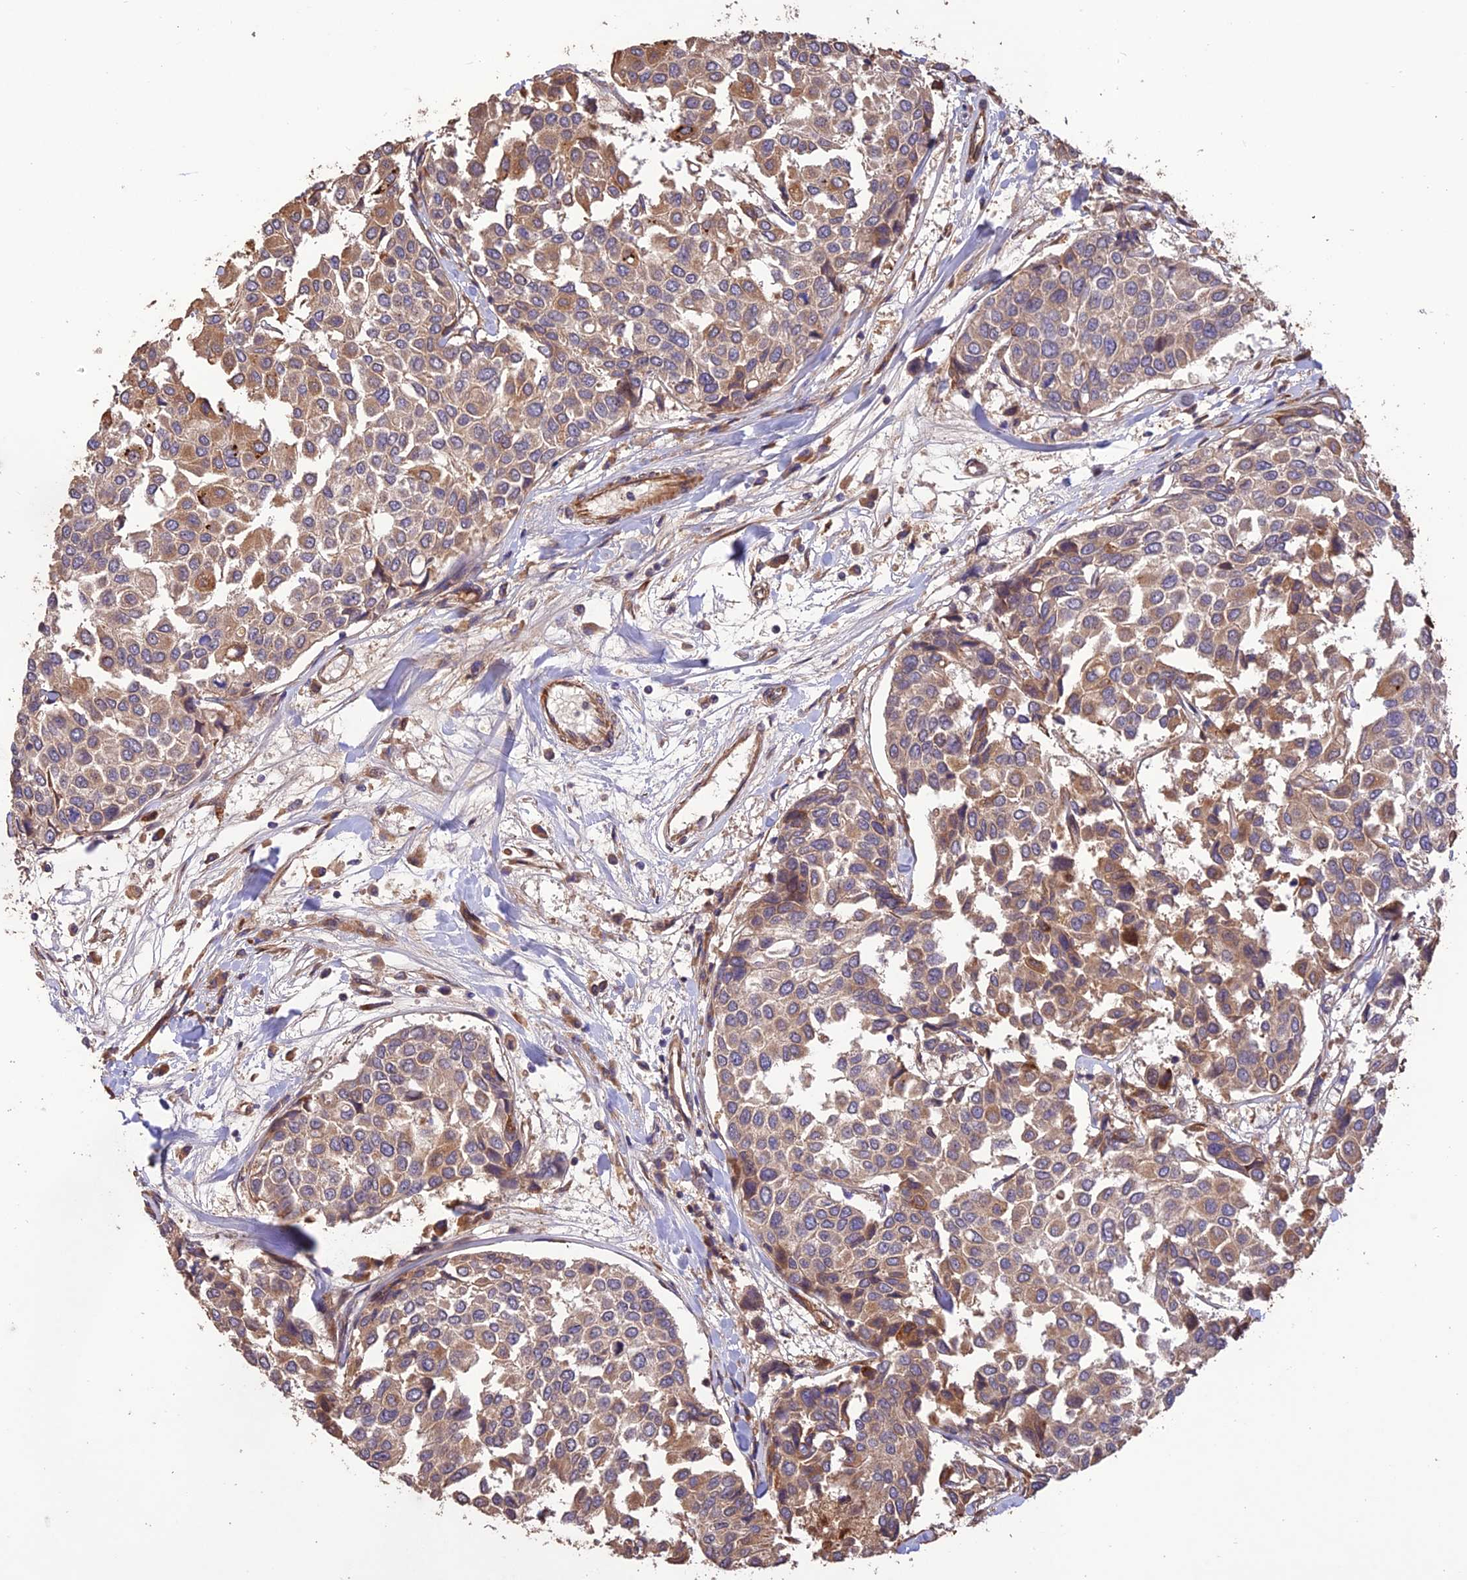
{"staining": {"intensity": "moderate", "quantity": ">75%", "location": "cytoplasmic/membranous"}, "tissue": "breast cancer", "cell_type": "Tumor cells", "image_type": "cancer", "snomed": [{"axis": "morphology", "description": "Duct carcinoma"}, {"axis": "topography", "description": "Breast"}], "caption": "Immunohistochemical staining of breast cancer (intraductal carcinoma) demonstrates moderate cytoplasmic/membranous protein staining in approximately >75% of tumor cells.", "gene": "CREBL2", "patient": {"sex": "female", "age": 55}}